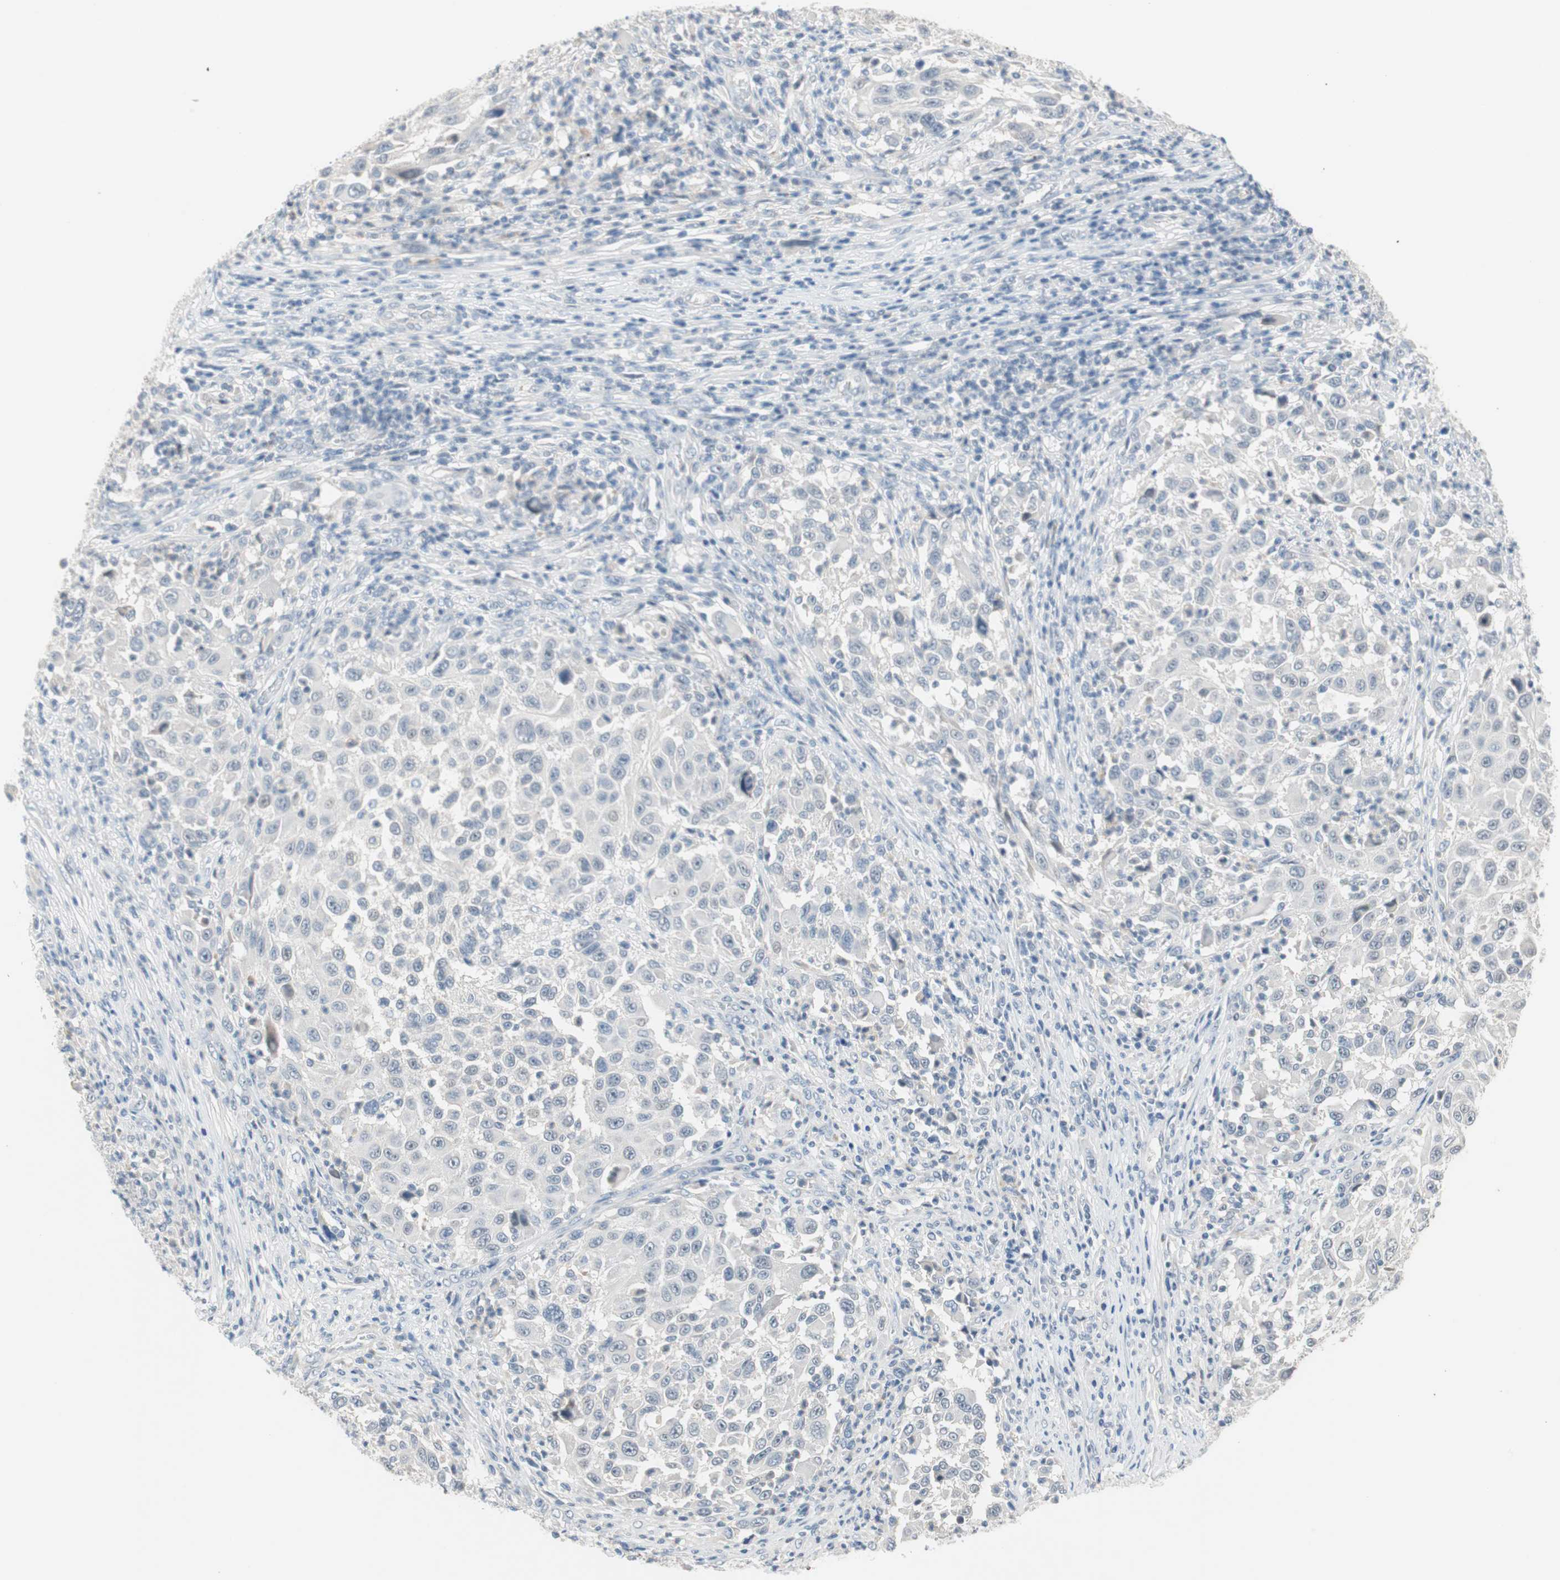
{"staining": {"intensity": "negative", "quantity": "none", "location": "none"}, "tissue": "melanoma", "cell_type": "Tumor cells", "image_type": "cancer", "snomed": [{"axis": "morphology", "description": "Malignant melanoma, Metastatic site"}, {"axis": "topography", "description": "Lymph node"}], "caption": "Tumor cells show no significant protein expression in malignant melanoma (metastatic site).", "gene": "PDZK1", "patient": {"sex": "male", "age": 61}}